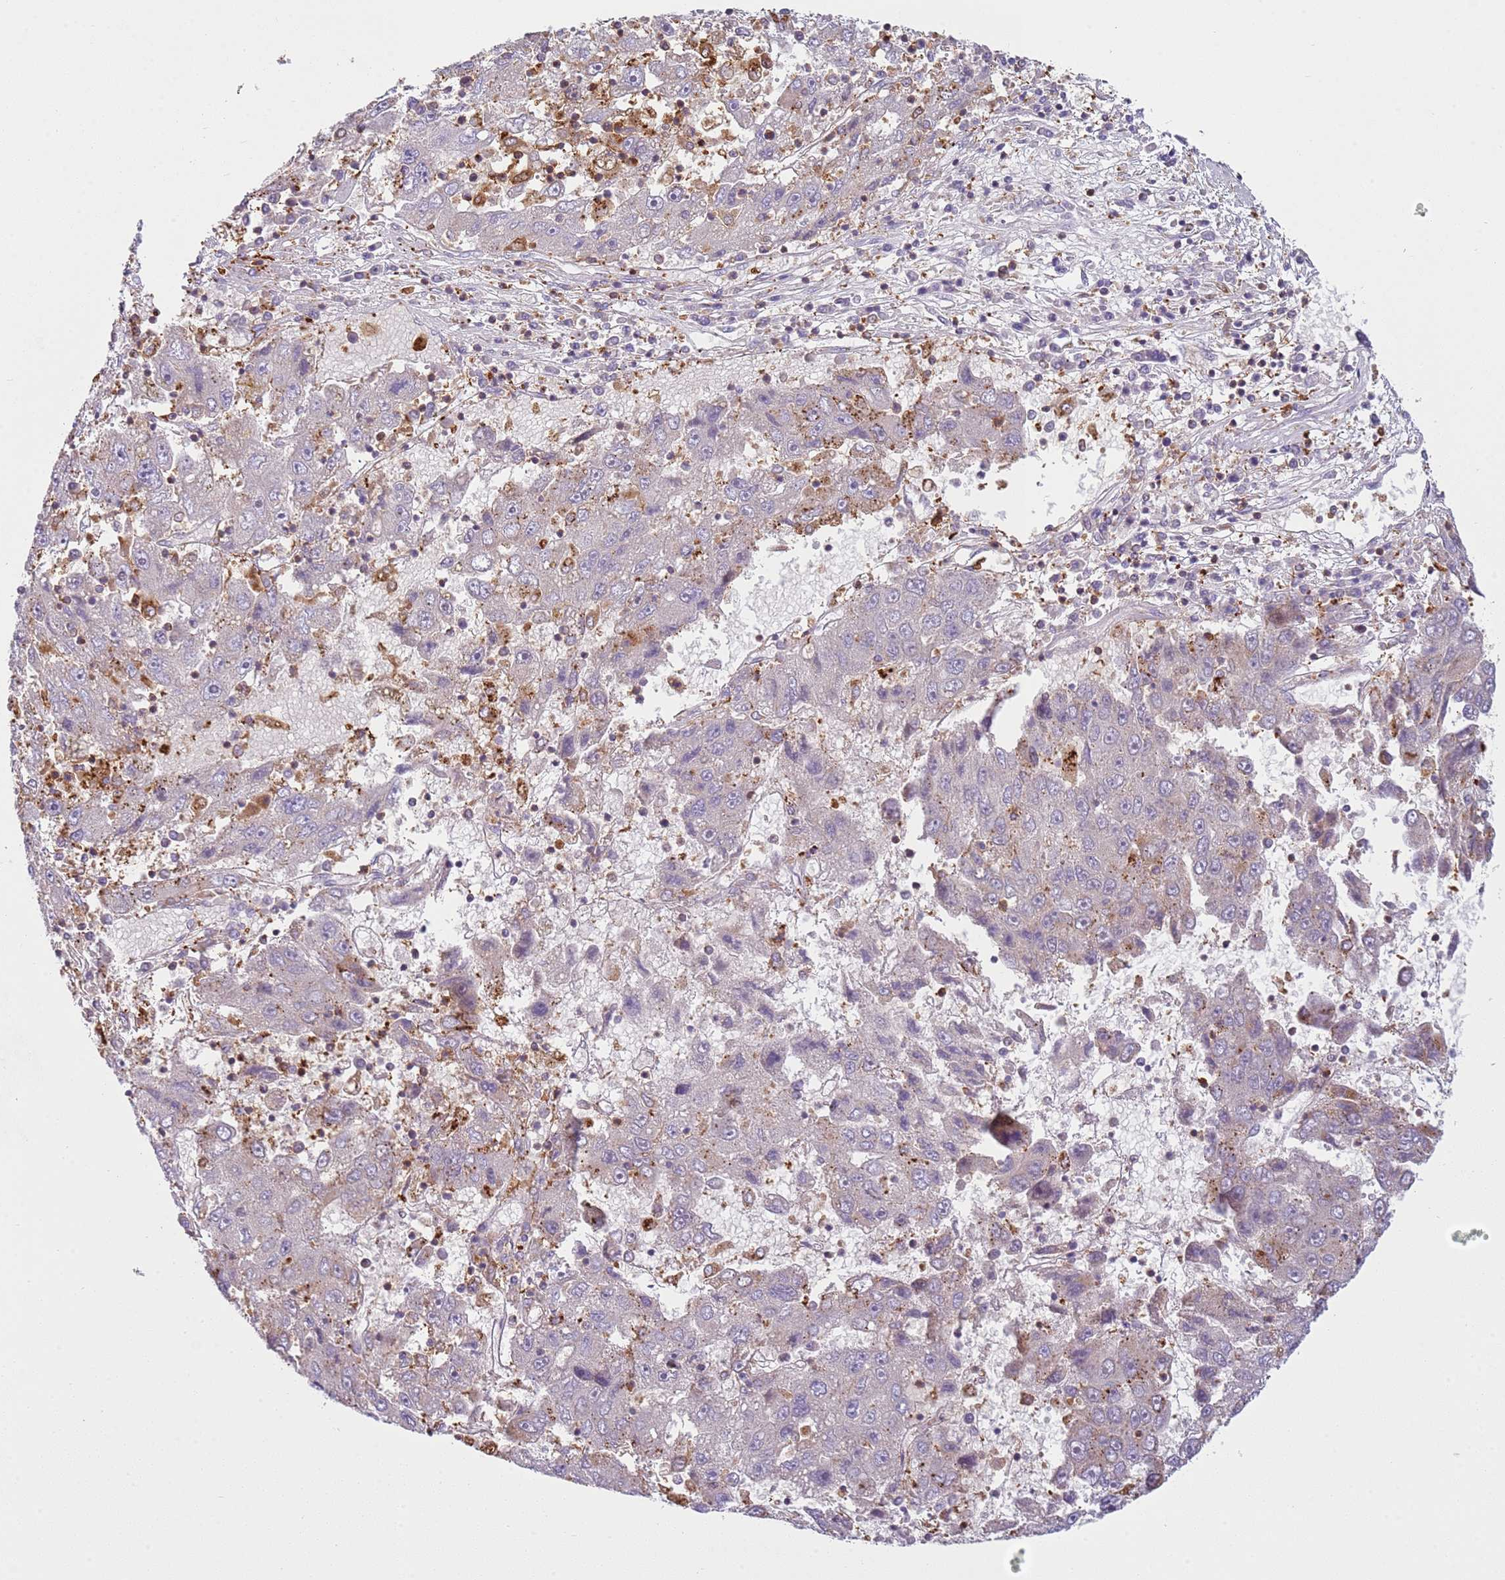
{"staining": {"intensity": "negative", "quantity": "none", "location": "none"}, "tissue": "liver cancer", "cell_type": "Tumor cells", "image_type": "cancer", "snomed": [{"axis": "morphology", "description": "Carcinoma, Hepatocellular, NOS"}, {"axis": "topography", "description": "Liver"}], "caption": "Immunohistochemistry (IHC) micrograph of neoplastic tissue: liver cancer (hepatocellular carcinoma) stained with DAB (3,3'-diaminobenzidine) exhibits no significant protein positivity in tumor cells. (Brightfield microscopy of DAB (3,3'-diaminobenzidine) immunohistochemistry at high magnification).", "gene": "TTPAL", "patient": {"sex": "male", "age": 49}}